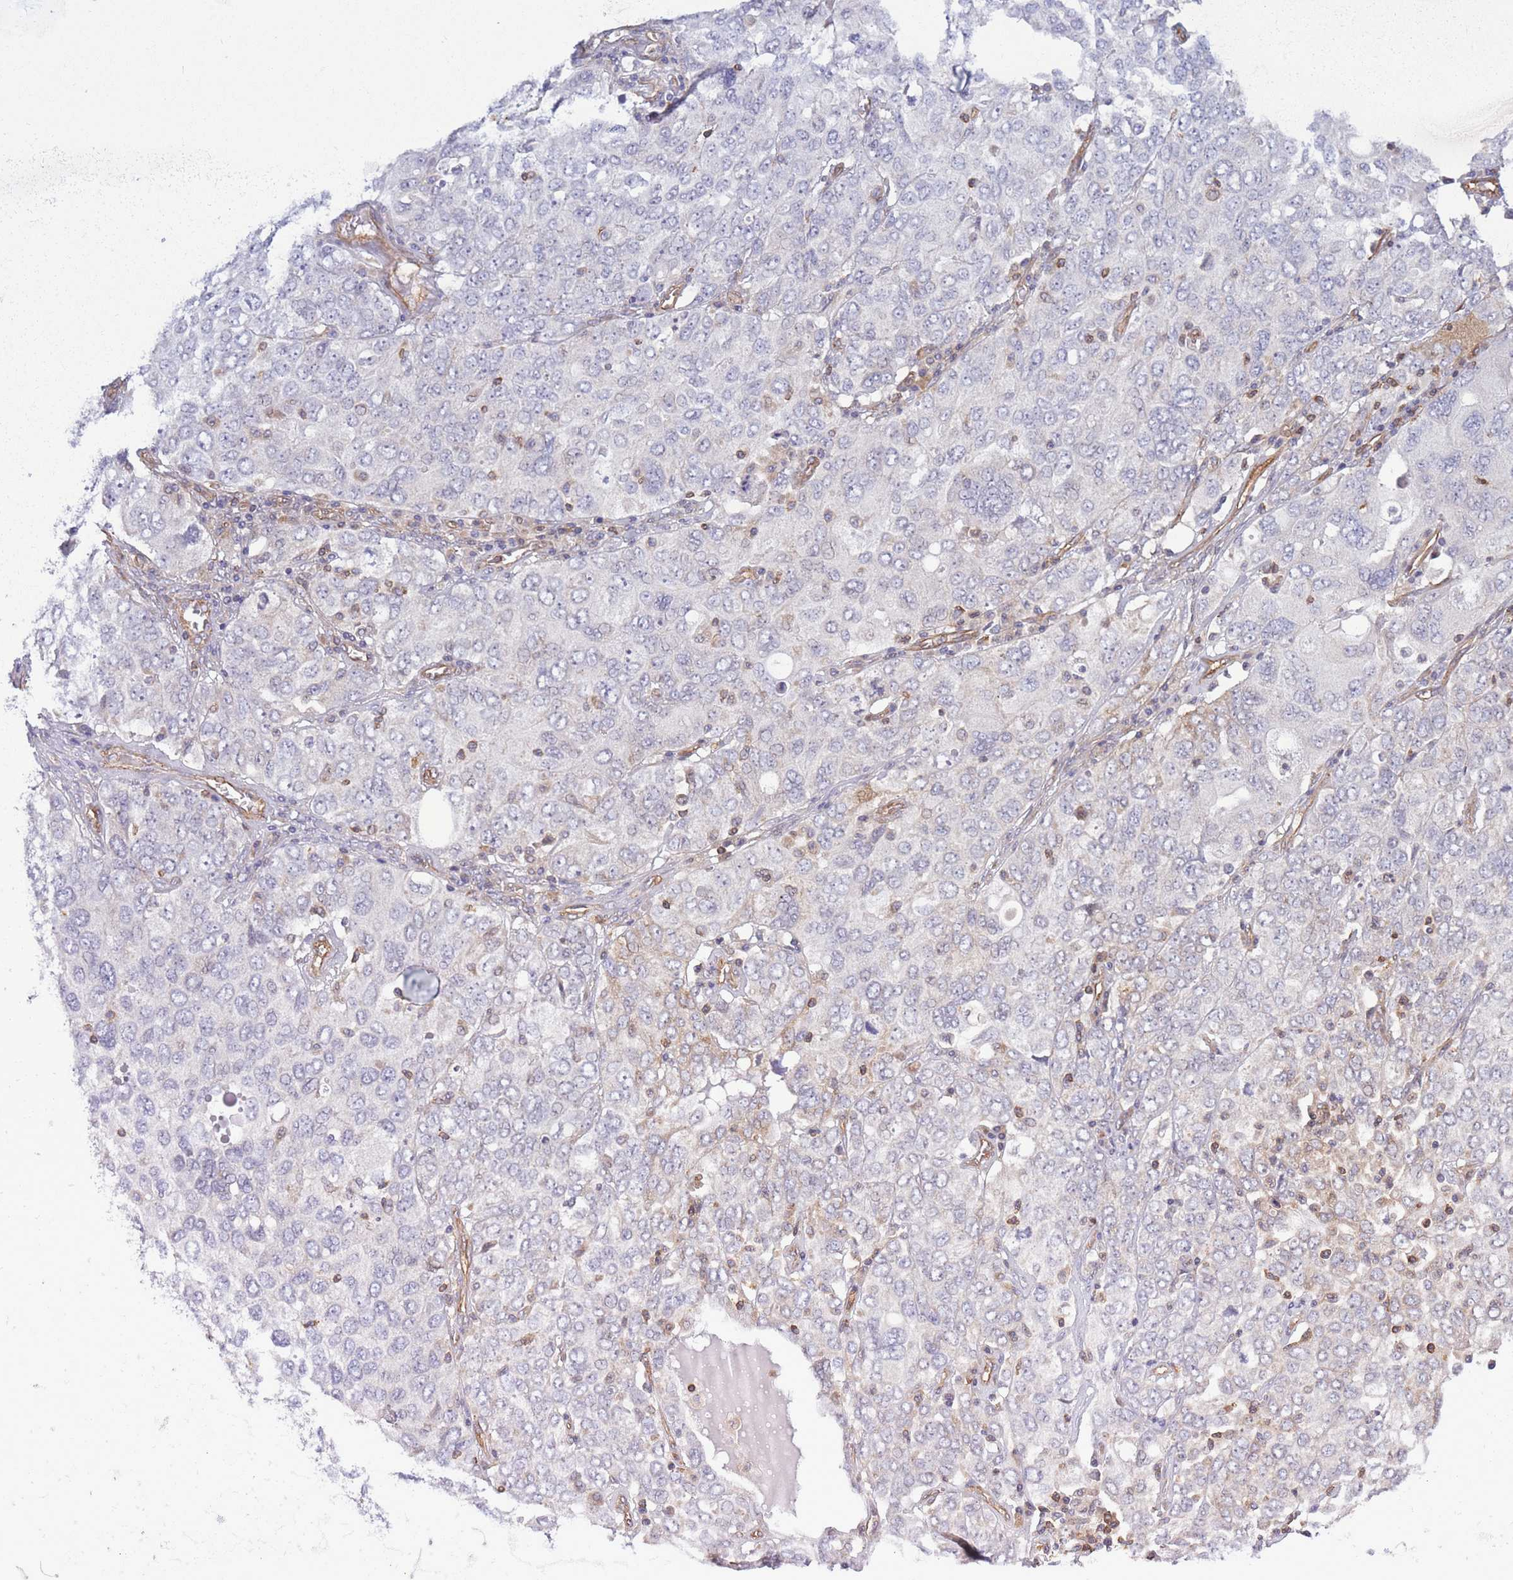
{"staining": {"intensity": "negative", "quantity": "none", "location": "none"}, "tissue": "ovarian cancer", "cell_type": "Tumor cells", "image_type": "cancer", "snomed": [{"axis": "morphology", "description": "Carcinoma, endometroid"}, {"axis": "topography", "description": "Ovary"}], "caption": "Tumor cells show no significant staining in ovarian endometroid carcinoma.", "gene": "CDC25B", "patient": {"sex": "female", "age": 62}}